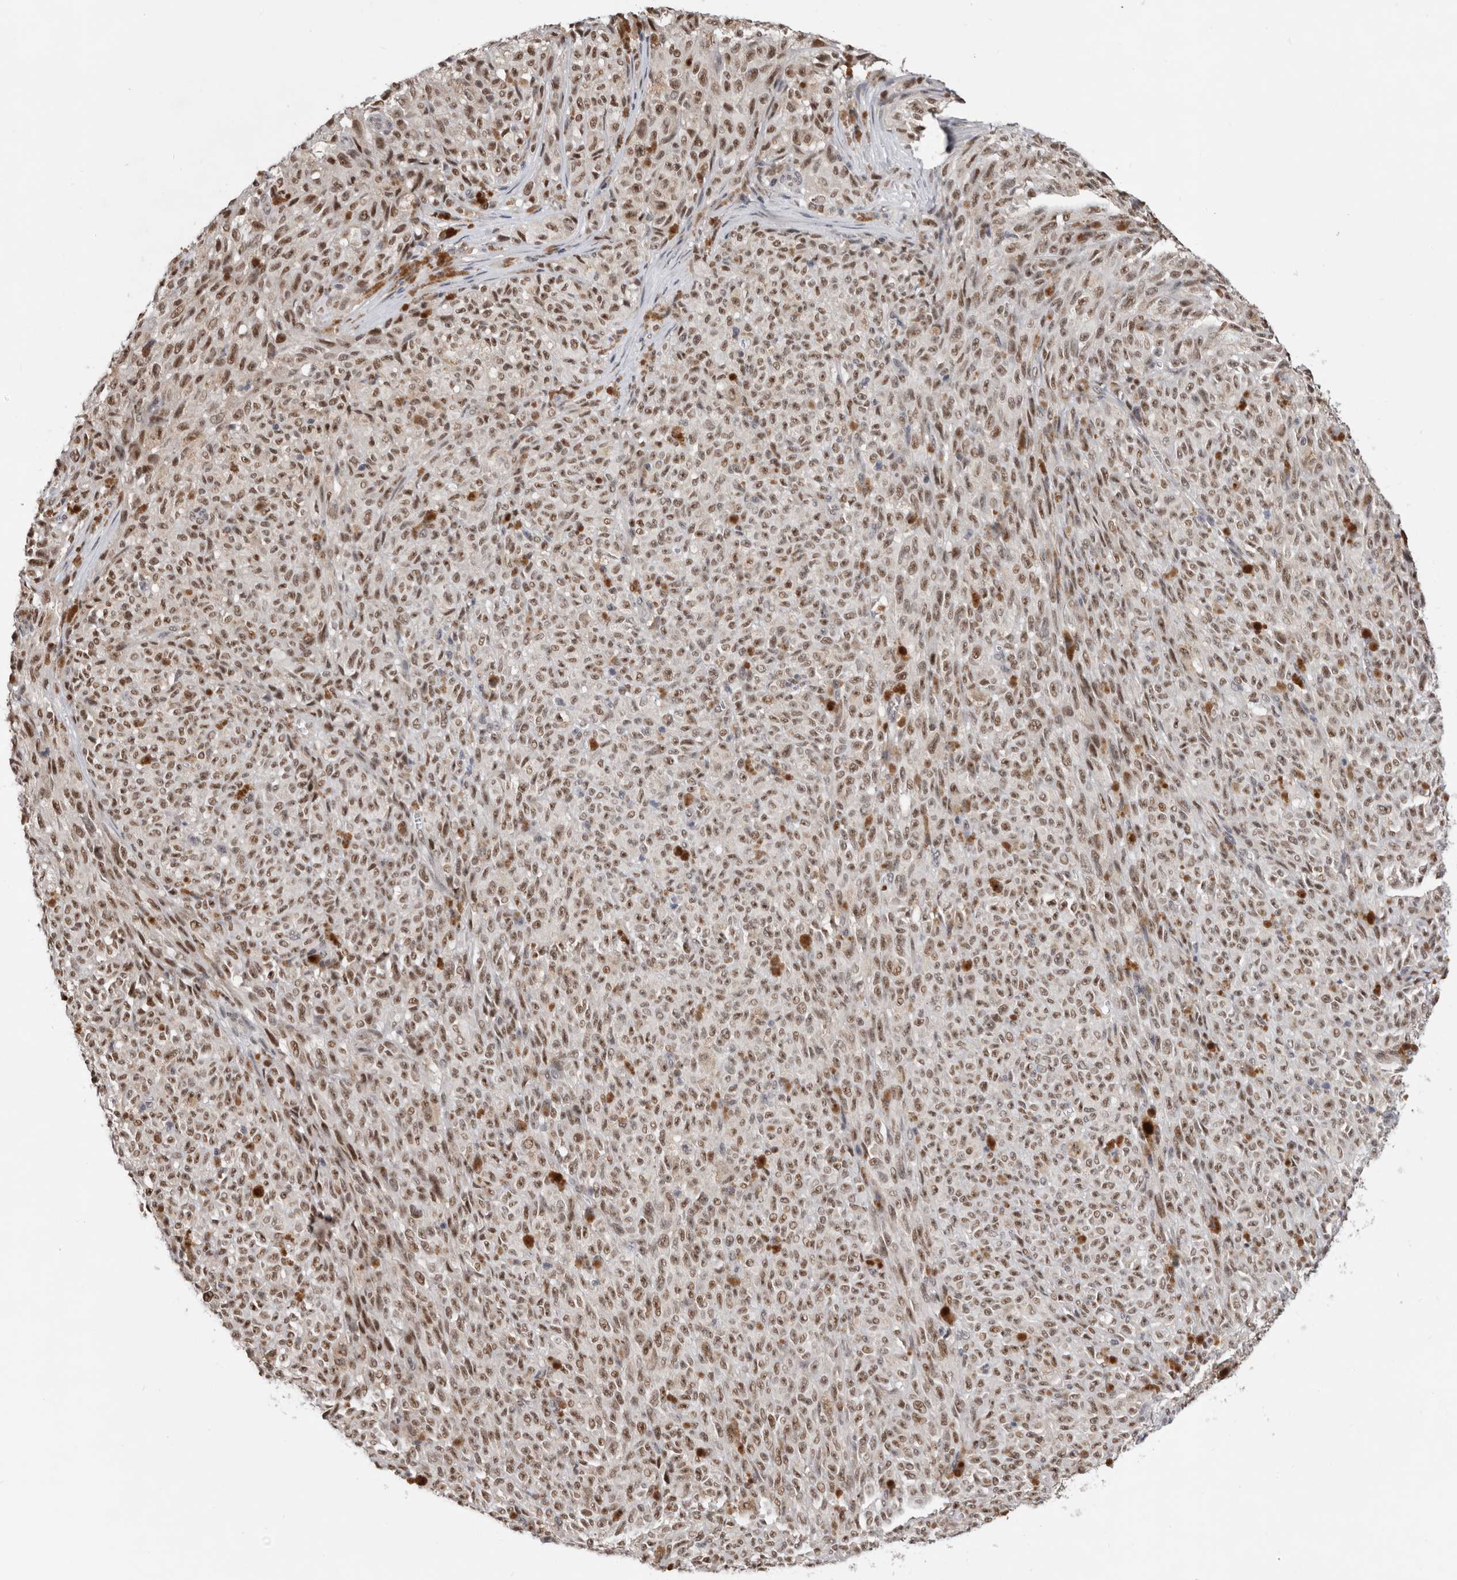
{"staining": {"intensity": "moderate", "quantity": ">75%", "location": "nuclear"}, "tissue": "melanoma", "cell_type": "Tumor cells", "image_type": "cancer", "snomed": [{"axis": "morphology", "description": "Malignant melanoma, NOS"}, {"axis": "topography", "description": "Skin"}], "caption": "Melanoma stained with a protein marker exhibits moderate staining in tumor cells.", "gene": "BRCA2", "patient": {"sex": "female", "age": 82}}